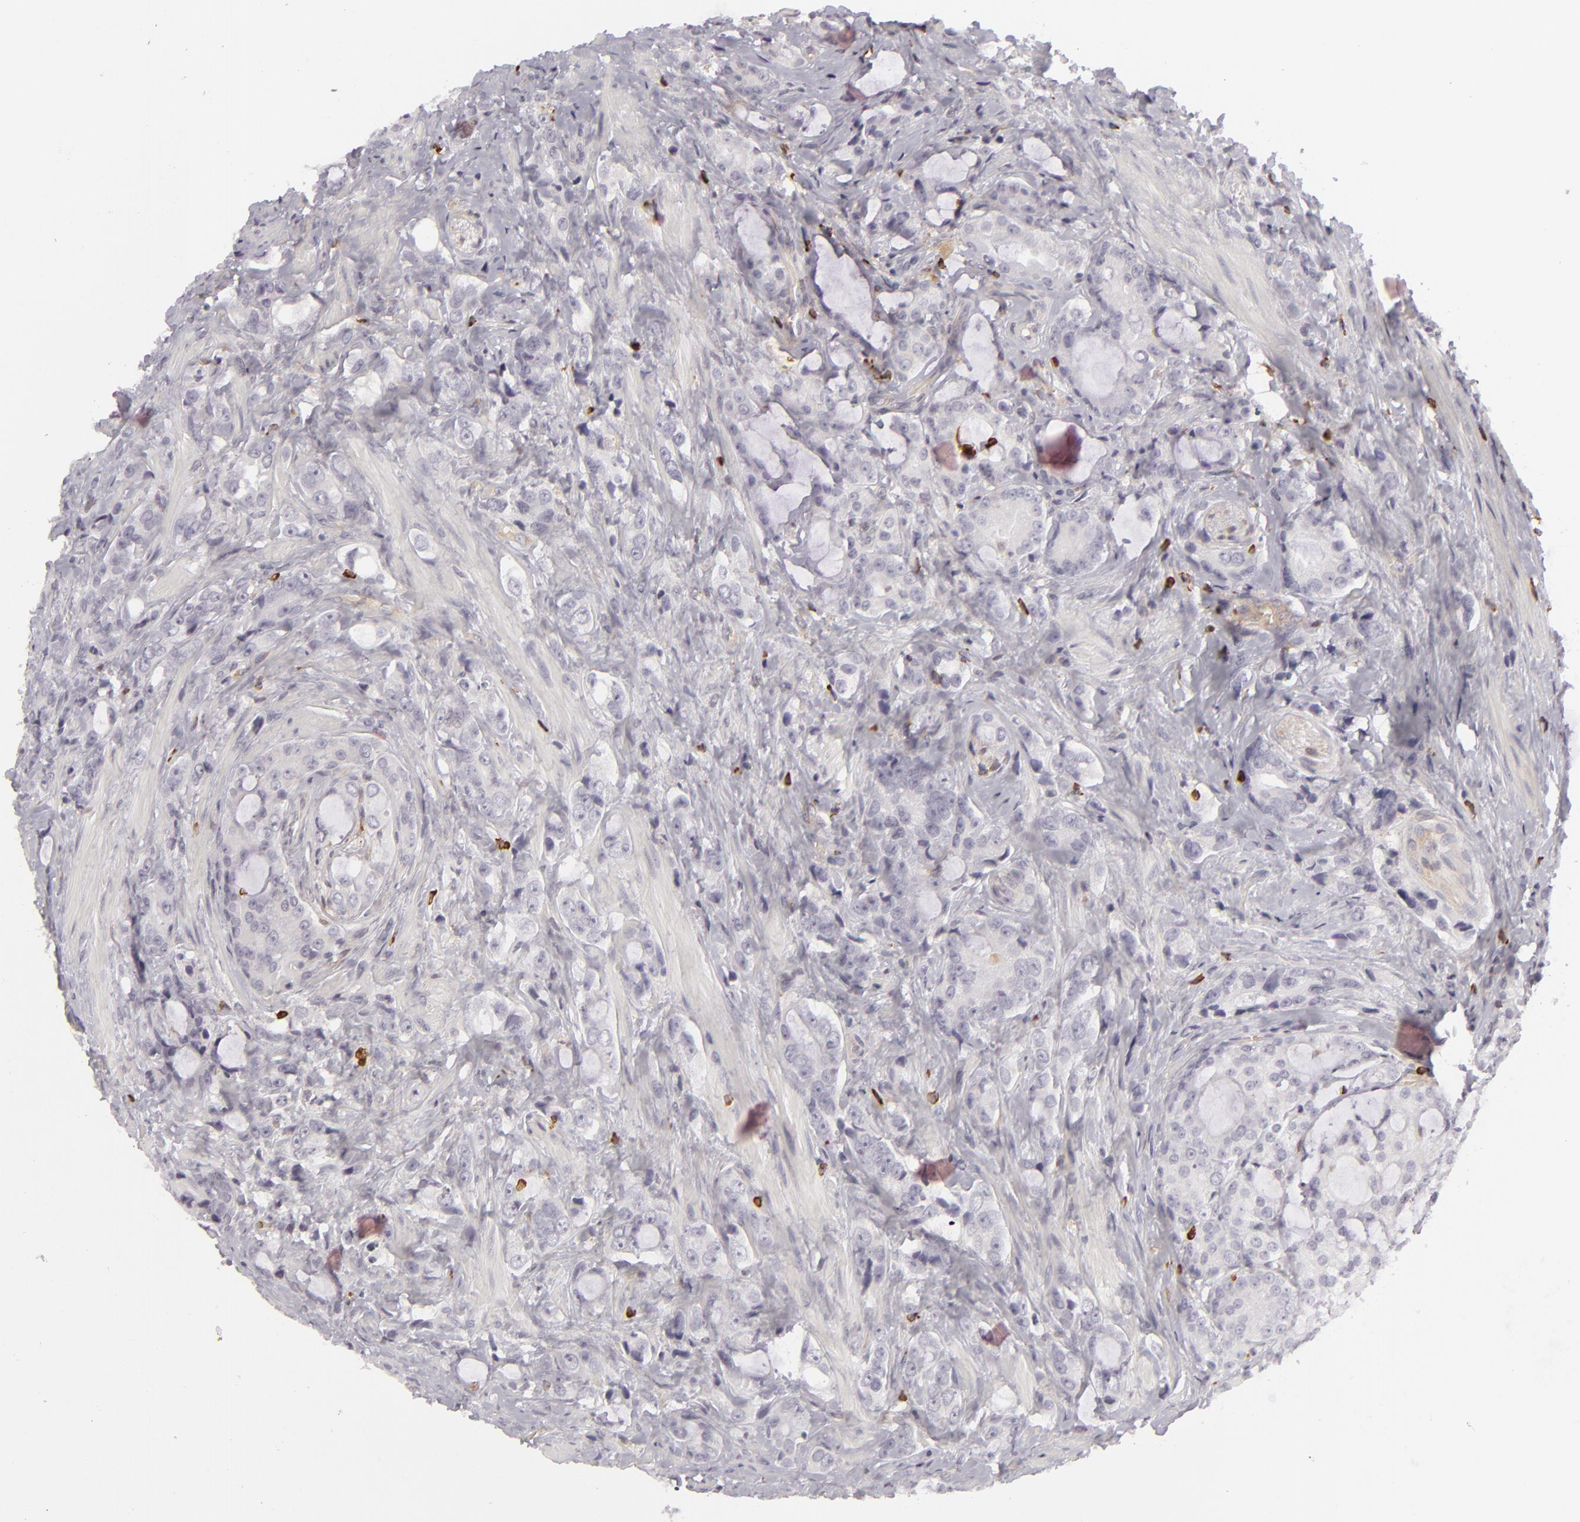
{"staining": {"intensity": "negative", "quantity": "none", "location": "none"}, "tissue": "prostate cancer", "cell_type": "Tumor cells", "image_type": "cancer", "snomed": [{"axis": "morphology", "description": "Adenocarcinoma, Medium grade"}, {"axis": "topography", "description": "Prostate"}], "caption": "Human prostate adenocarcinoma (medium-grade) stained for a protein using immunohistochemistry exhibits no expression in tumor cells.", "gene": "APOBEC3G", "patient": {"sex": "male", "age": 70}}